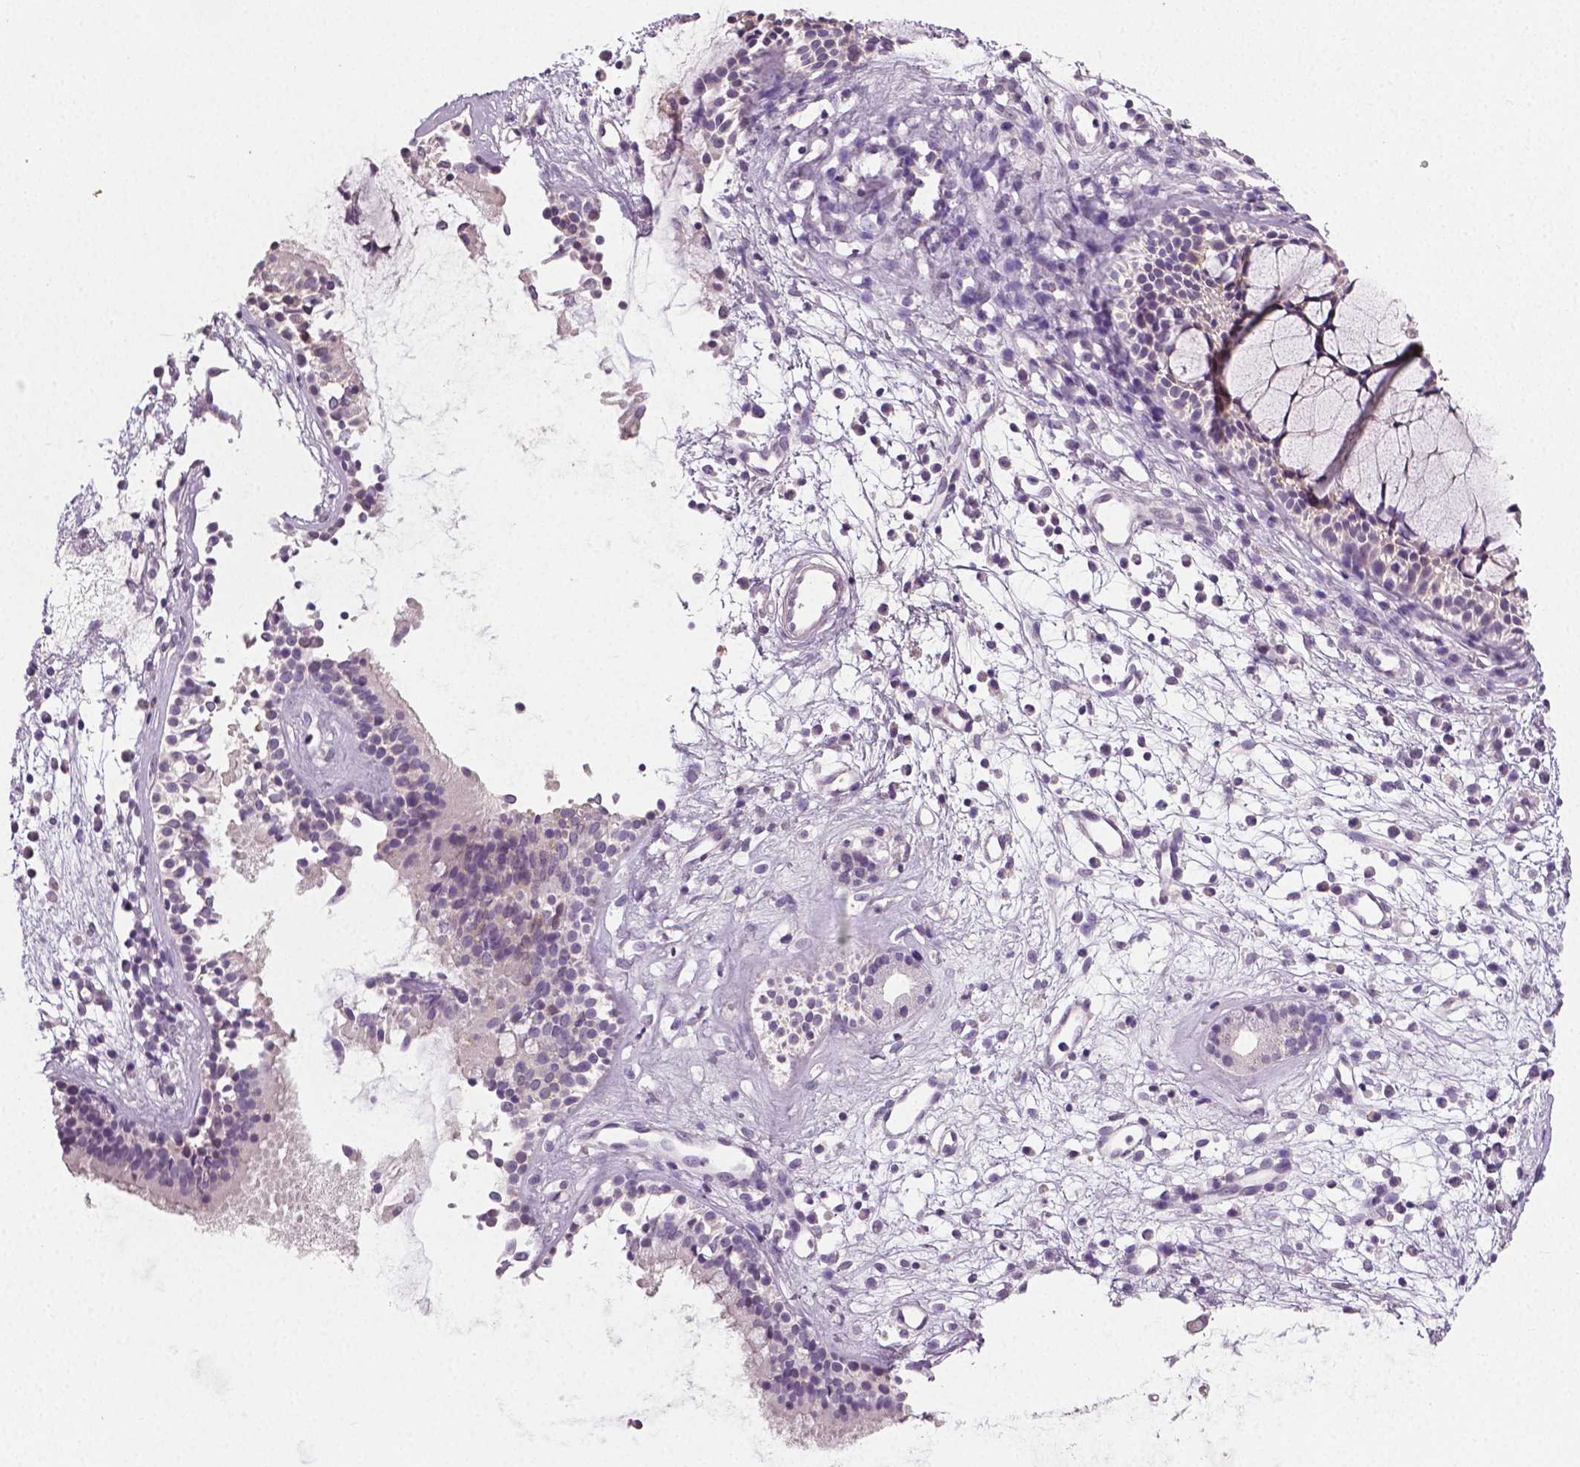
{"staining": {"intensity": "negative", "quantity": "none", "location": "none"}, "tissue": "nasopharynx", "cell_type": "Respiratory epithelial cells", "image_type": "normal", "snomed": [{"axis": "morphology", "description": "Normal tissue, NOS"}, {"axis": "topography", "description": "Nasopharynx"}], "caption": "IHC of benign nasopharynx exhibits no staining in respiratory epithelial cells.", "gene": "NECAB1", "patient": {"sex": "male", "age": 77}}